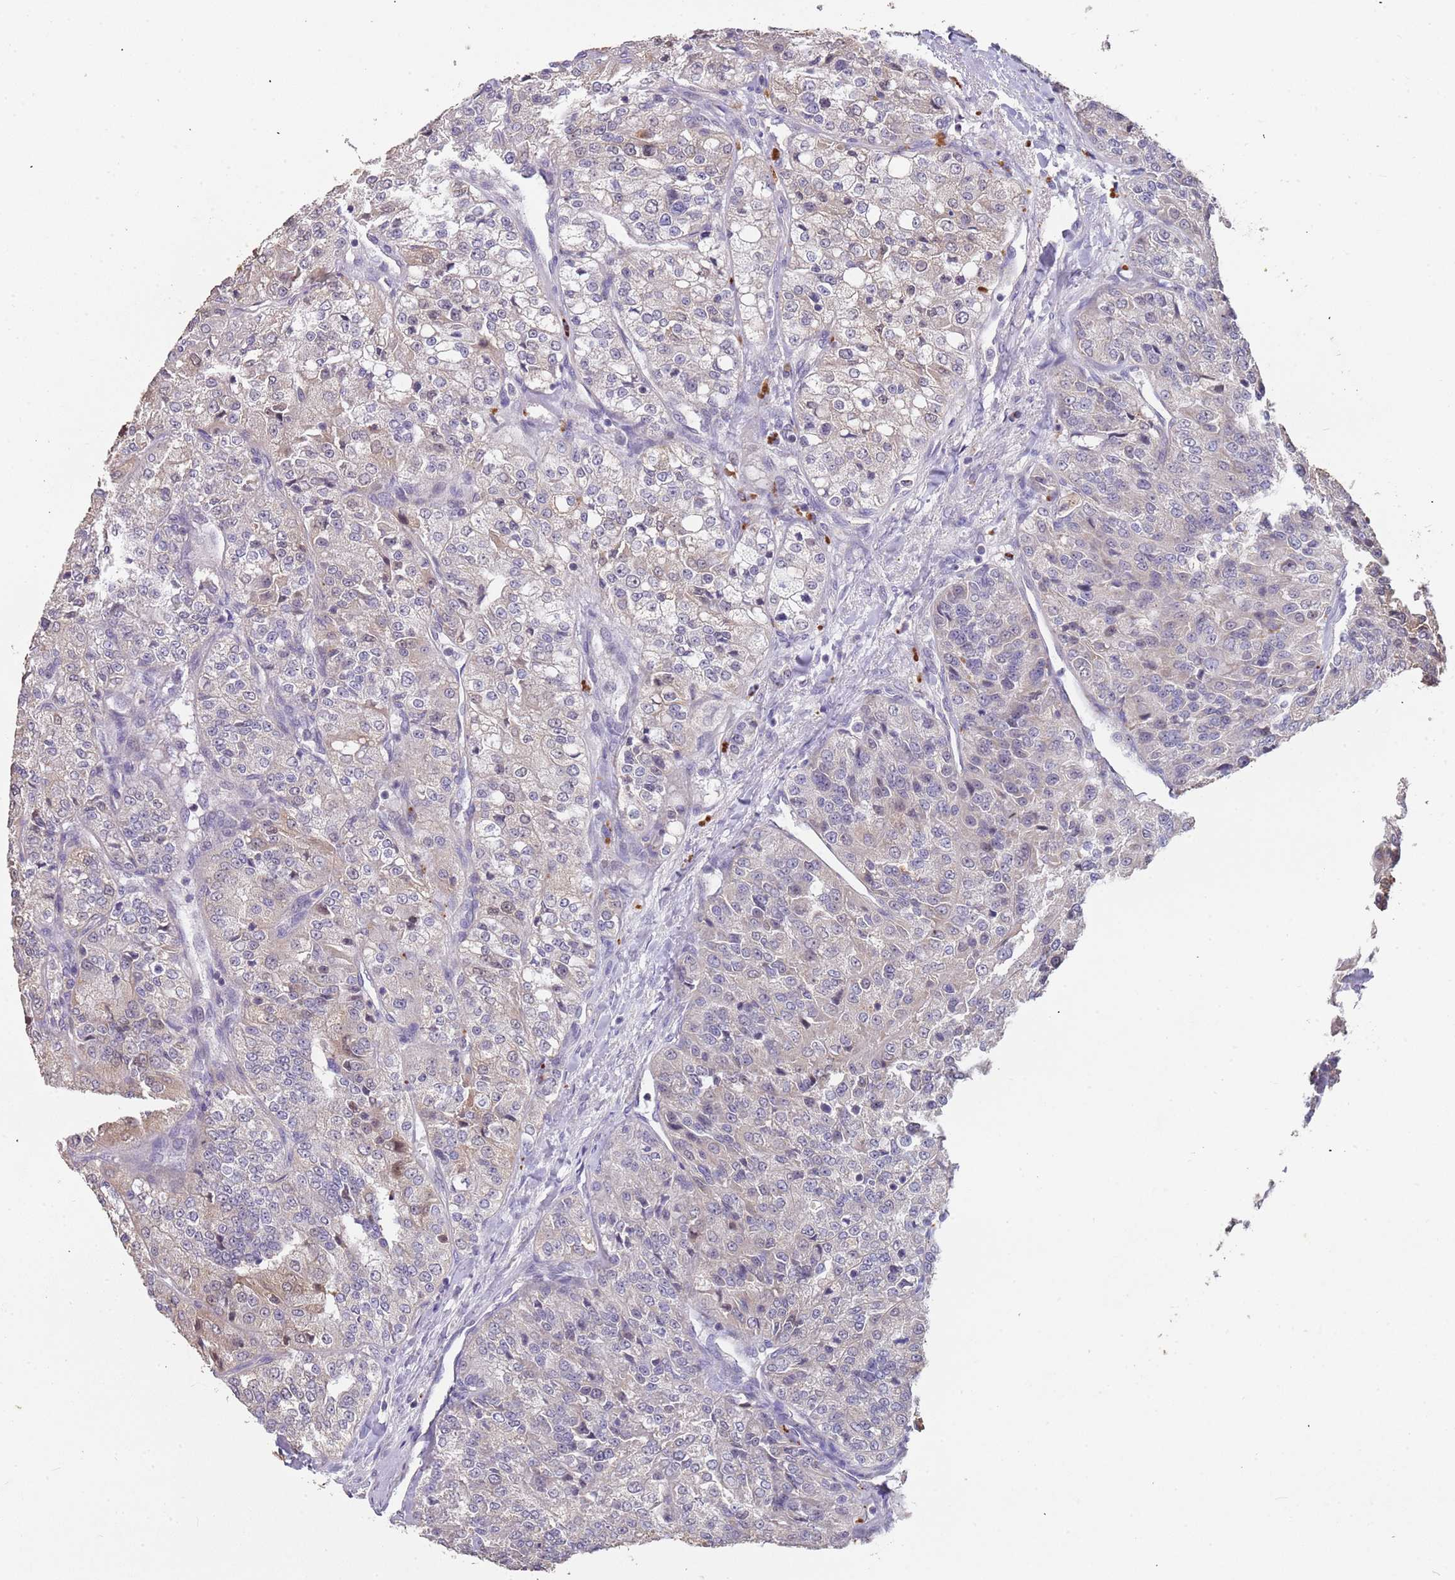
{"staining": {"intensity": "negative", "quantity": "none", "location": "none"}, "tissue": "renal cancer", "cell_type": "Tumor cells", "image_type": "cancer", "snomed": [{"axis": "morphology", "description": "Adenocarcinoma, NOS"}, {"axis": "topography", "description": "Kidney"}], "caption": "An immunohistochemistry photomicrograph of renal cancer (adenocarcinoma) is shown. There is no staining in tumor cells of renal cancer (adenocarcinoma).", "gene": "TMEM64", "patient": {"sex": "female", "age": 63}}